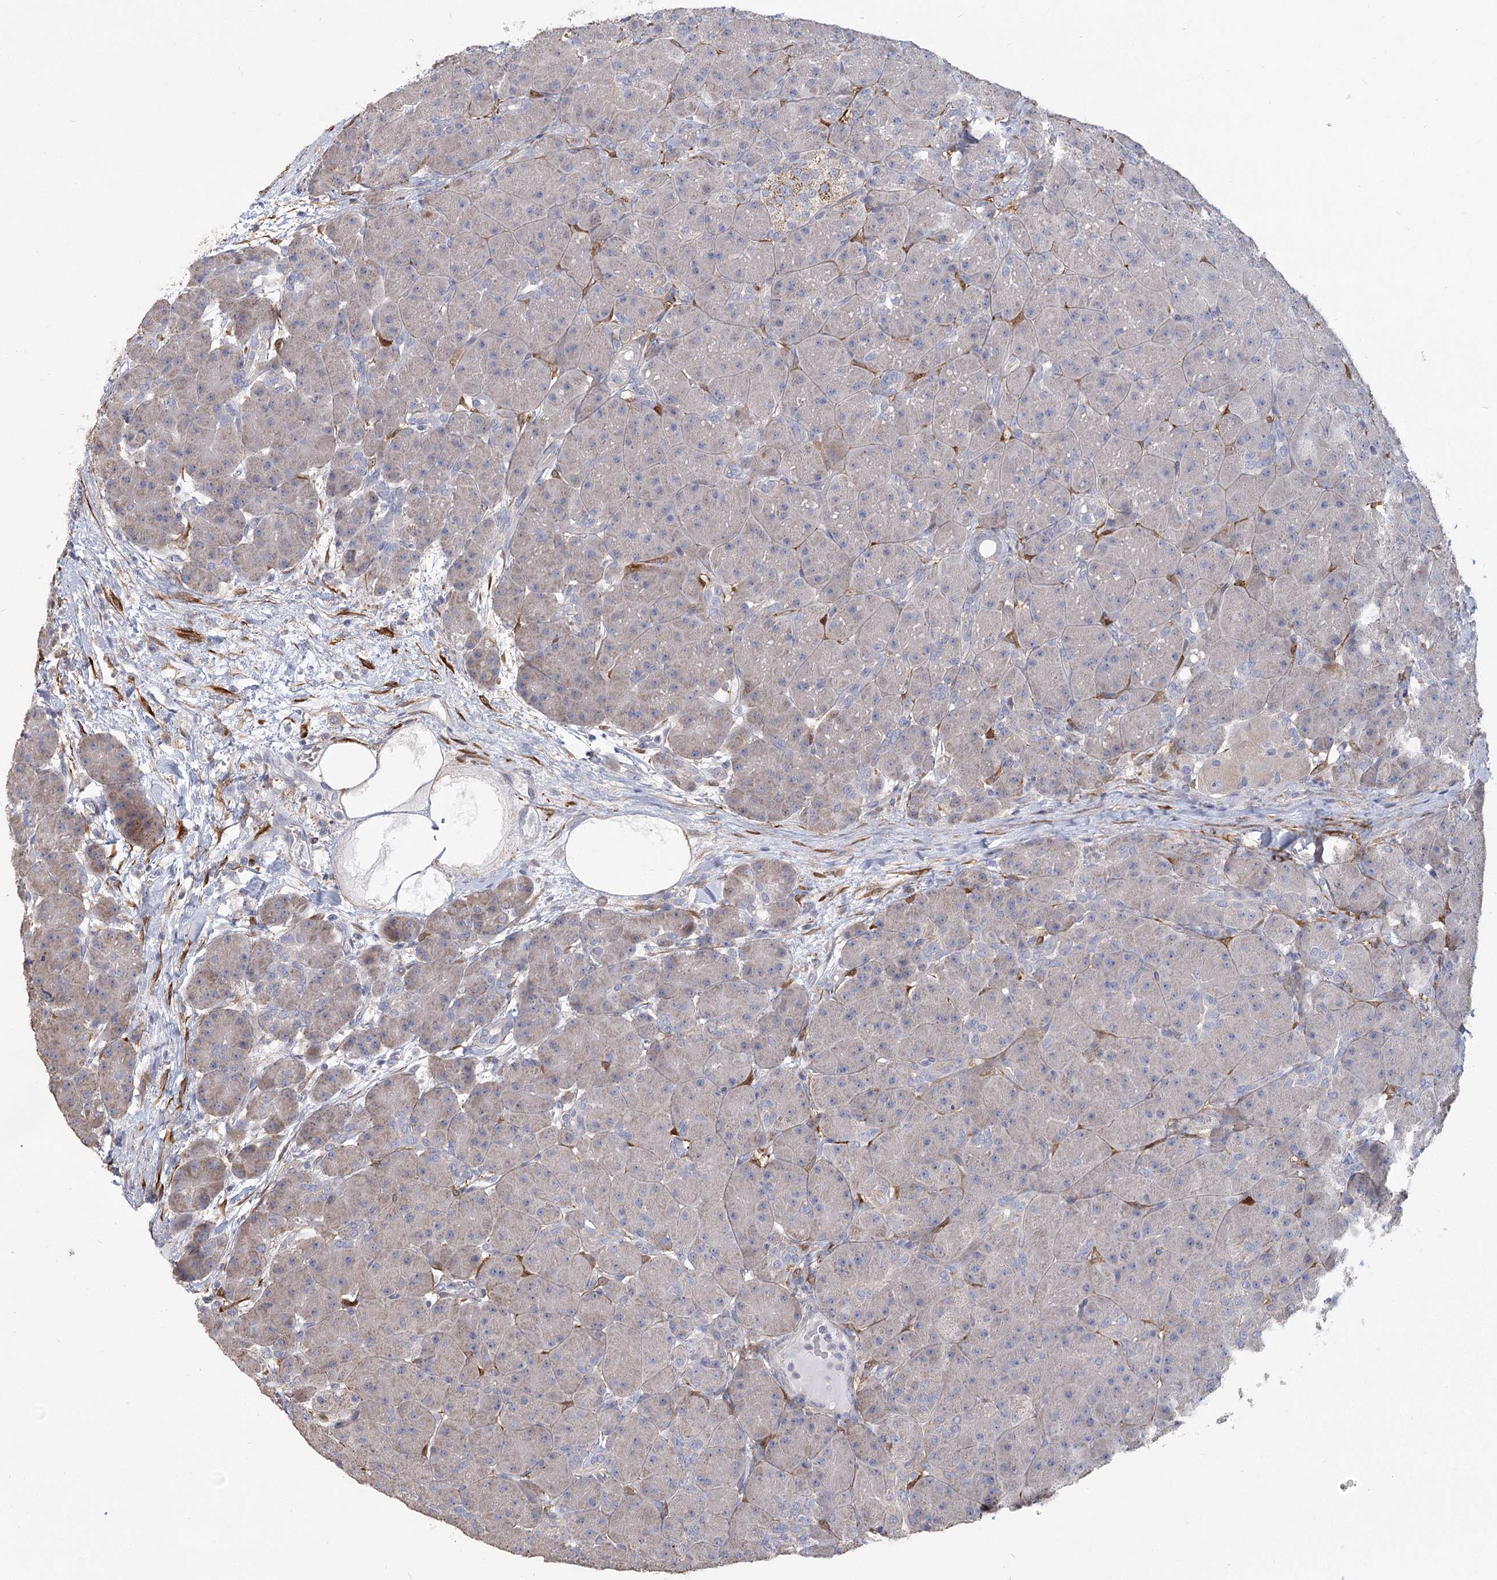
{"staining": {"intensity": "negative", "quantity": "none", "location": "none"}, "tissue": "pancreas", "cell_type": "Exocrine glandular cells", "image_type": "normal", "snomed": [{"axis": "morphology", "description": "Normal tissue, NOS"}, {"axis": "topography", "description": "Pancreas"}], "caption": "IHC of unremarkable human pancreas reveals no staining in exocrine glandular cells.", "gene": "CNTLN", "patient": {"sex": "male", "age": 66}}